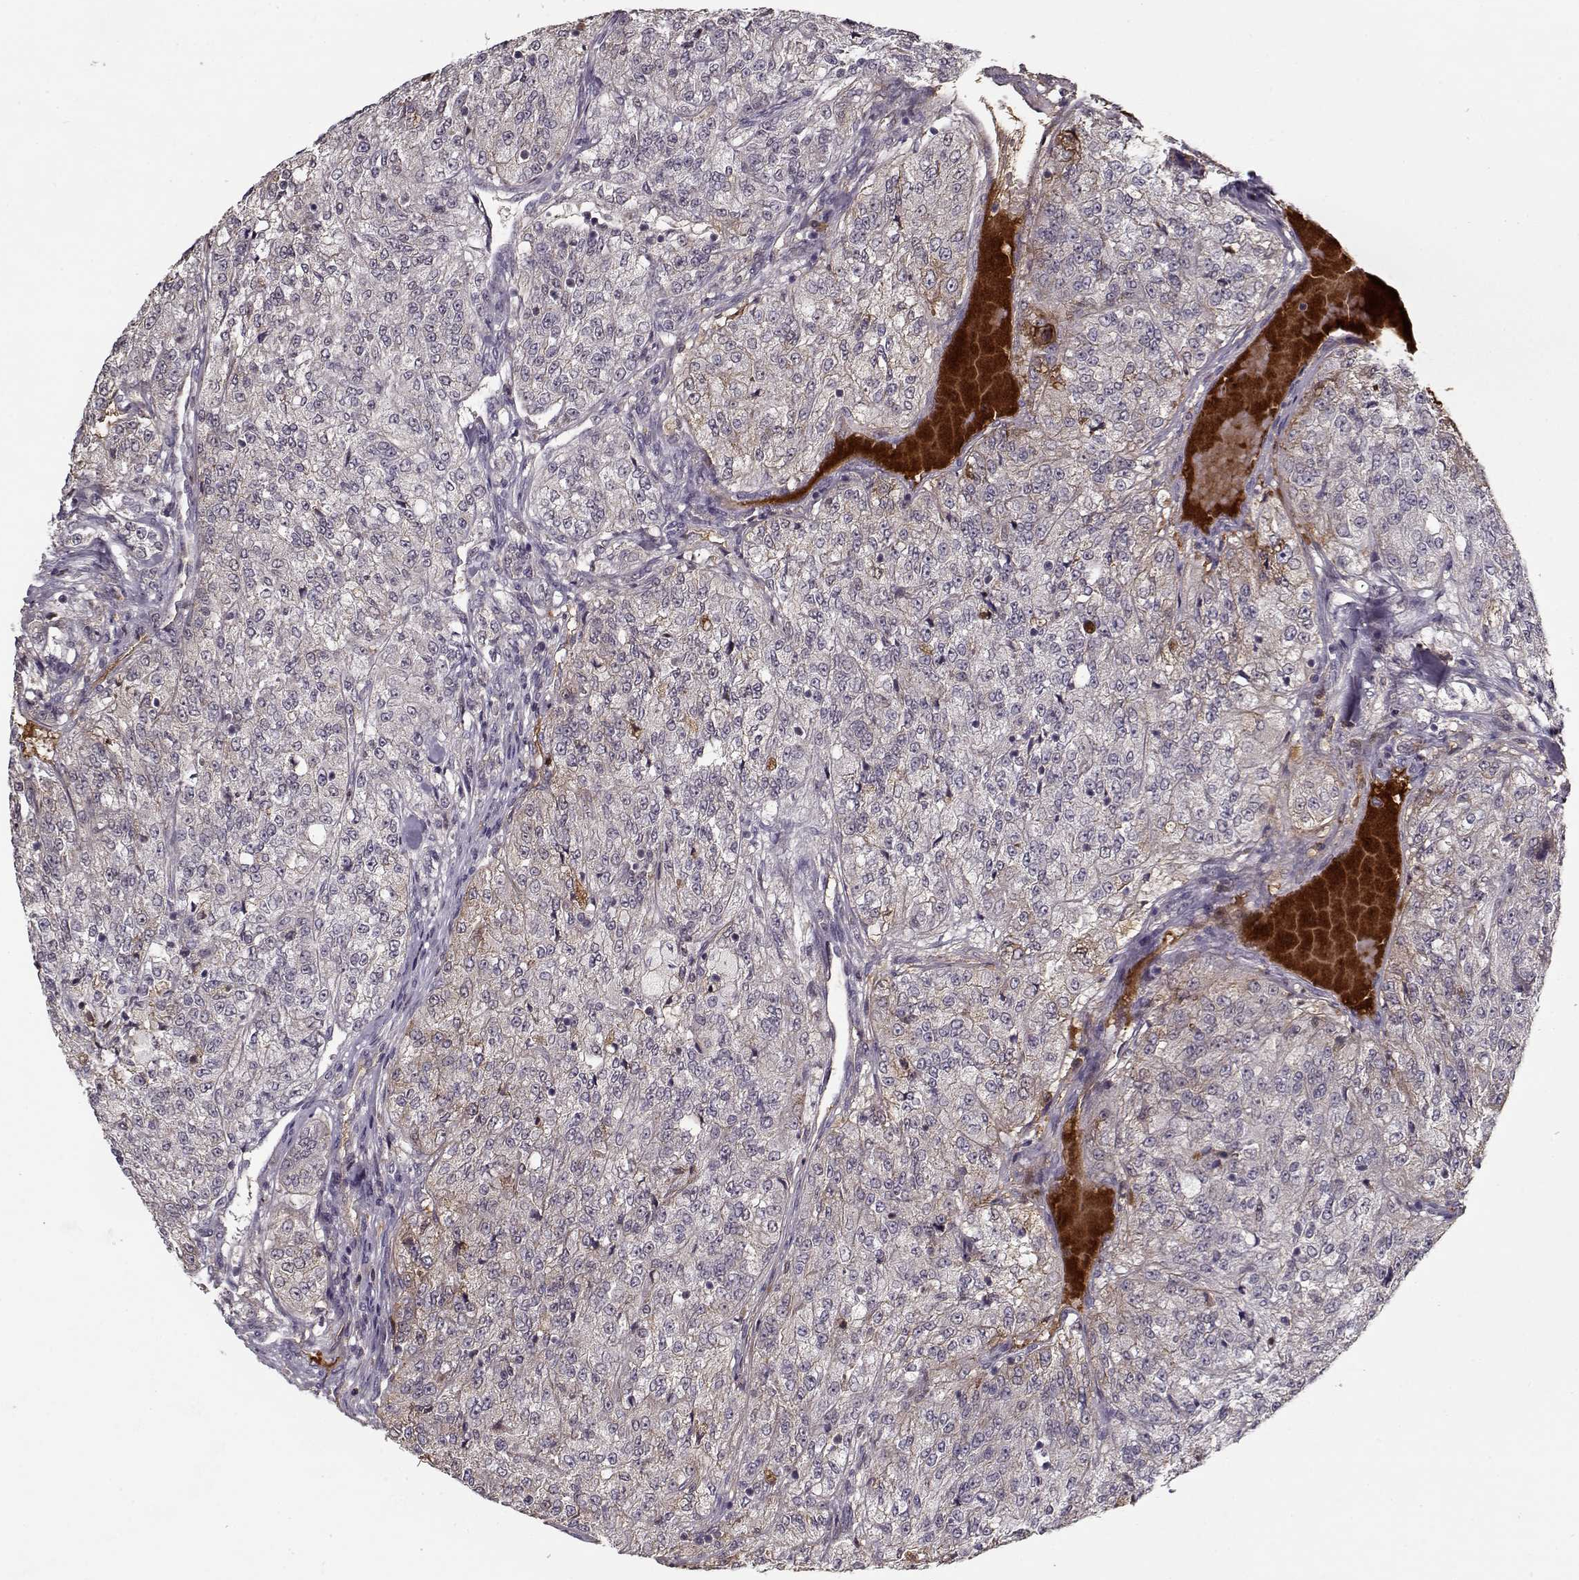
{"staining": {"intensity": "negative", "quantity": "none", "location": "none"}, "tissue": "renal cancer", "cell_type": "Tumor cells", "image_type": "cancer", "snomed": [{"axis": "morphology", "description": "Adenocarcinoma, NOS"}, {"axis": "topography", "description": "Kidney"}], "caption": "Tumor cells are negative for brown protein staining in renal adenocarcinoma.", "gene": "AFM", "patient": {"sex": "female", "age": 63}}